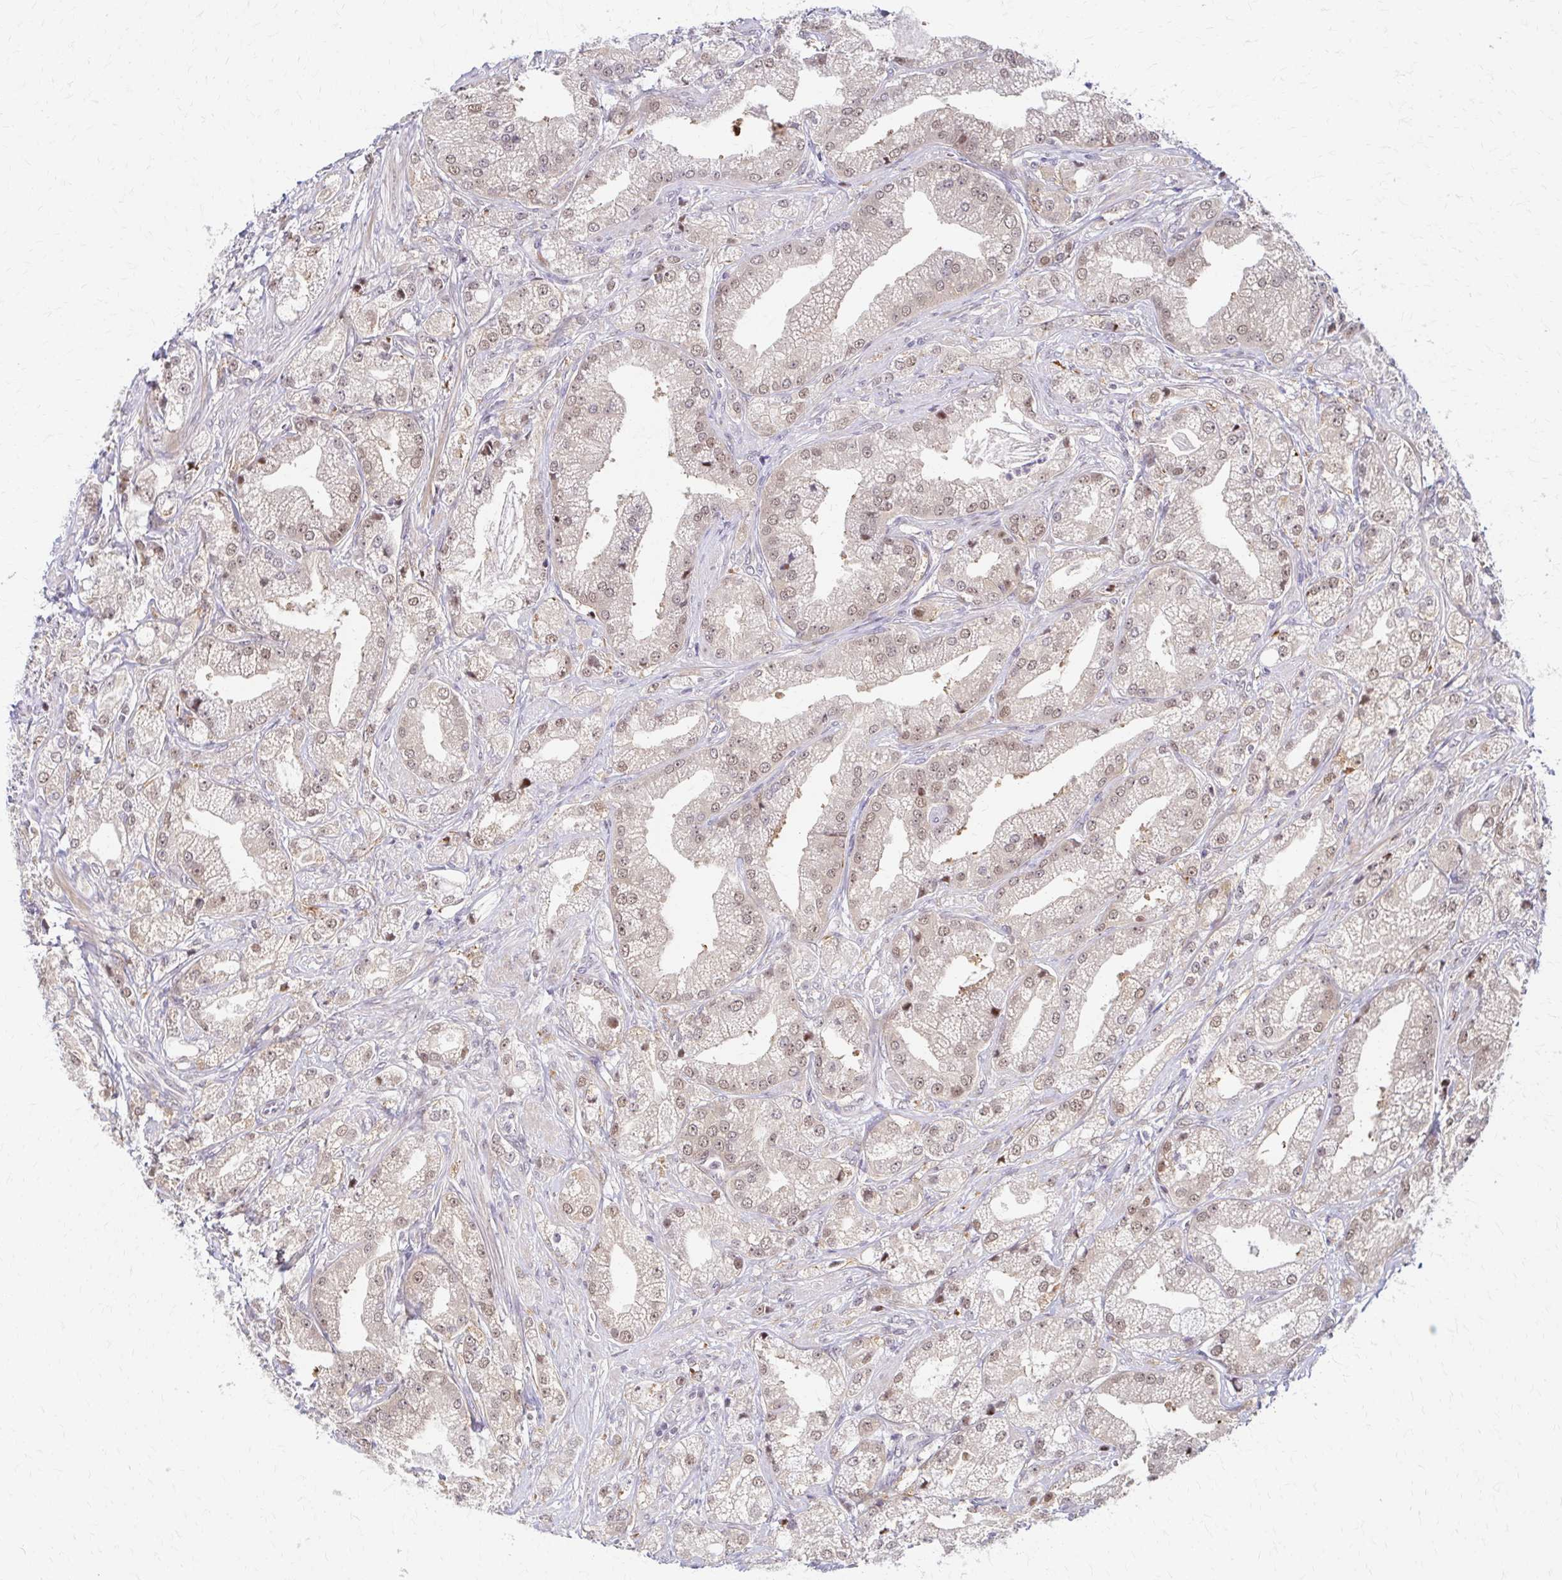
{"staining": {"intensity": "weak", "quantity": "25%-75%", "location": "nuclear"}, "tissue": "prostate cancer", "cell_type": "Tumor cells", "image_type": "cancer", "snomed": [{"axis": "morphology", "description": "Adenocarcinoma, High grade"}, {"axis": "topography", "description": "Prostate"}], "caption": "DAB (3,3'-diaminobenzidine) immunohistochemical staining of human prostate adenocarcinoma (high-grade) displays weak nuclear protein positivity in about 25%-75% of tumor cells.", "gene": "PSMD7", "patient": {"sex": "male", "age": 61}}